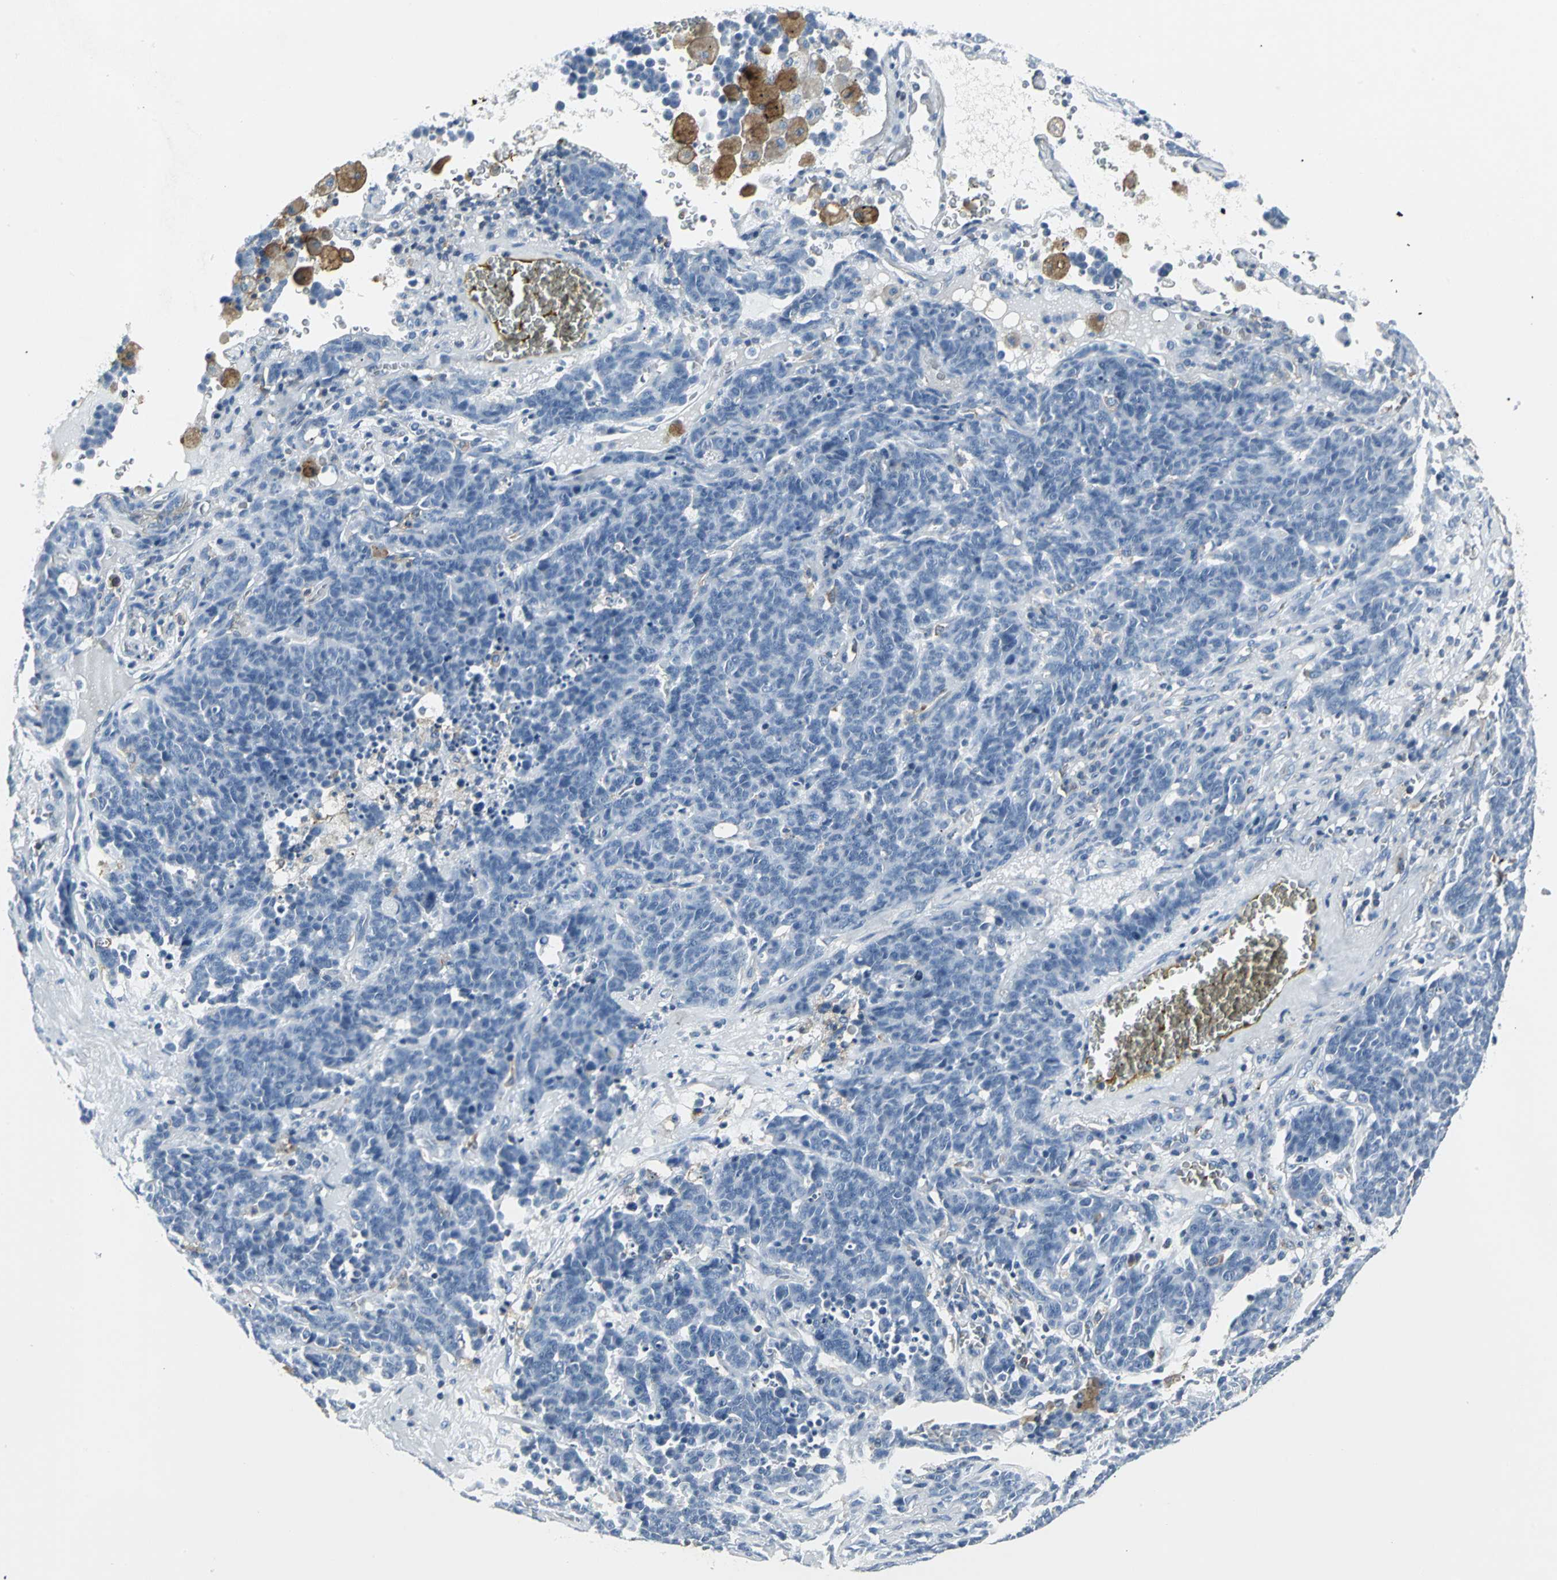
{"staining": {"intensity": "negative", "quantity": "none", "location": "none"}, "tissue": "lung cancer", "cell_type": "Tumor cells", "image_type": "cancer", "snomed": [{"axis": "morphology", "description": "Neoplasm, malignant, NOS"}, {"axis": "topography", "description": "Lung"}], "caption": "A micrograph of human lung malignant neoplasm is negative for staining in tumor cells.", "gene": "IQGAP2", "patient": {"sex": "female", "age": 58}}